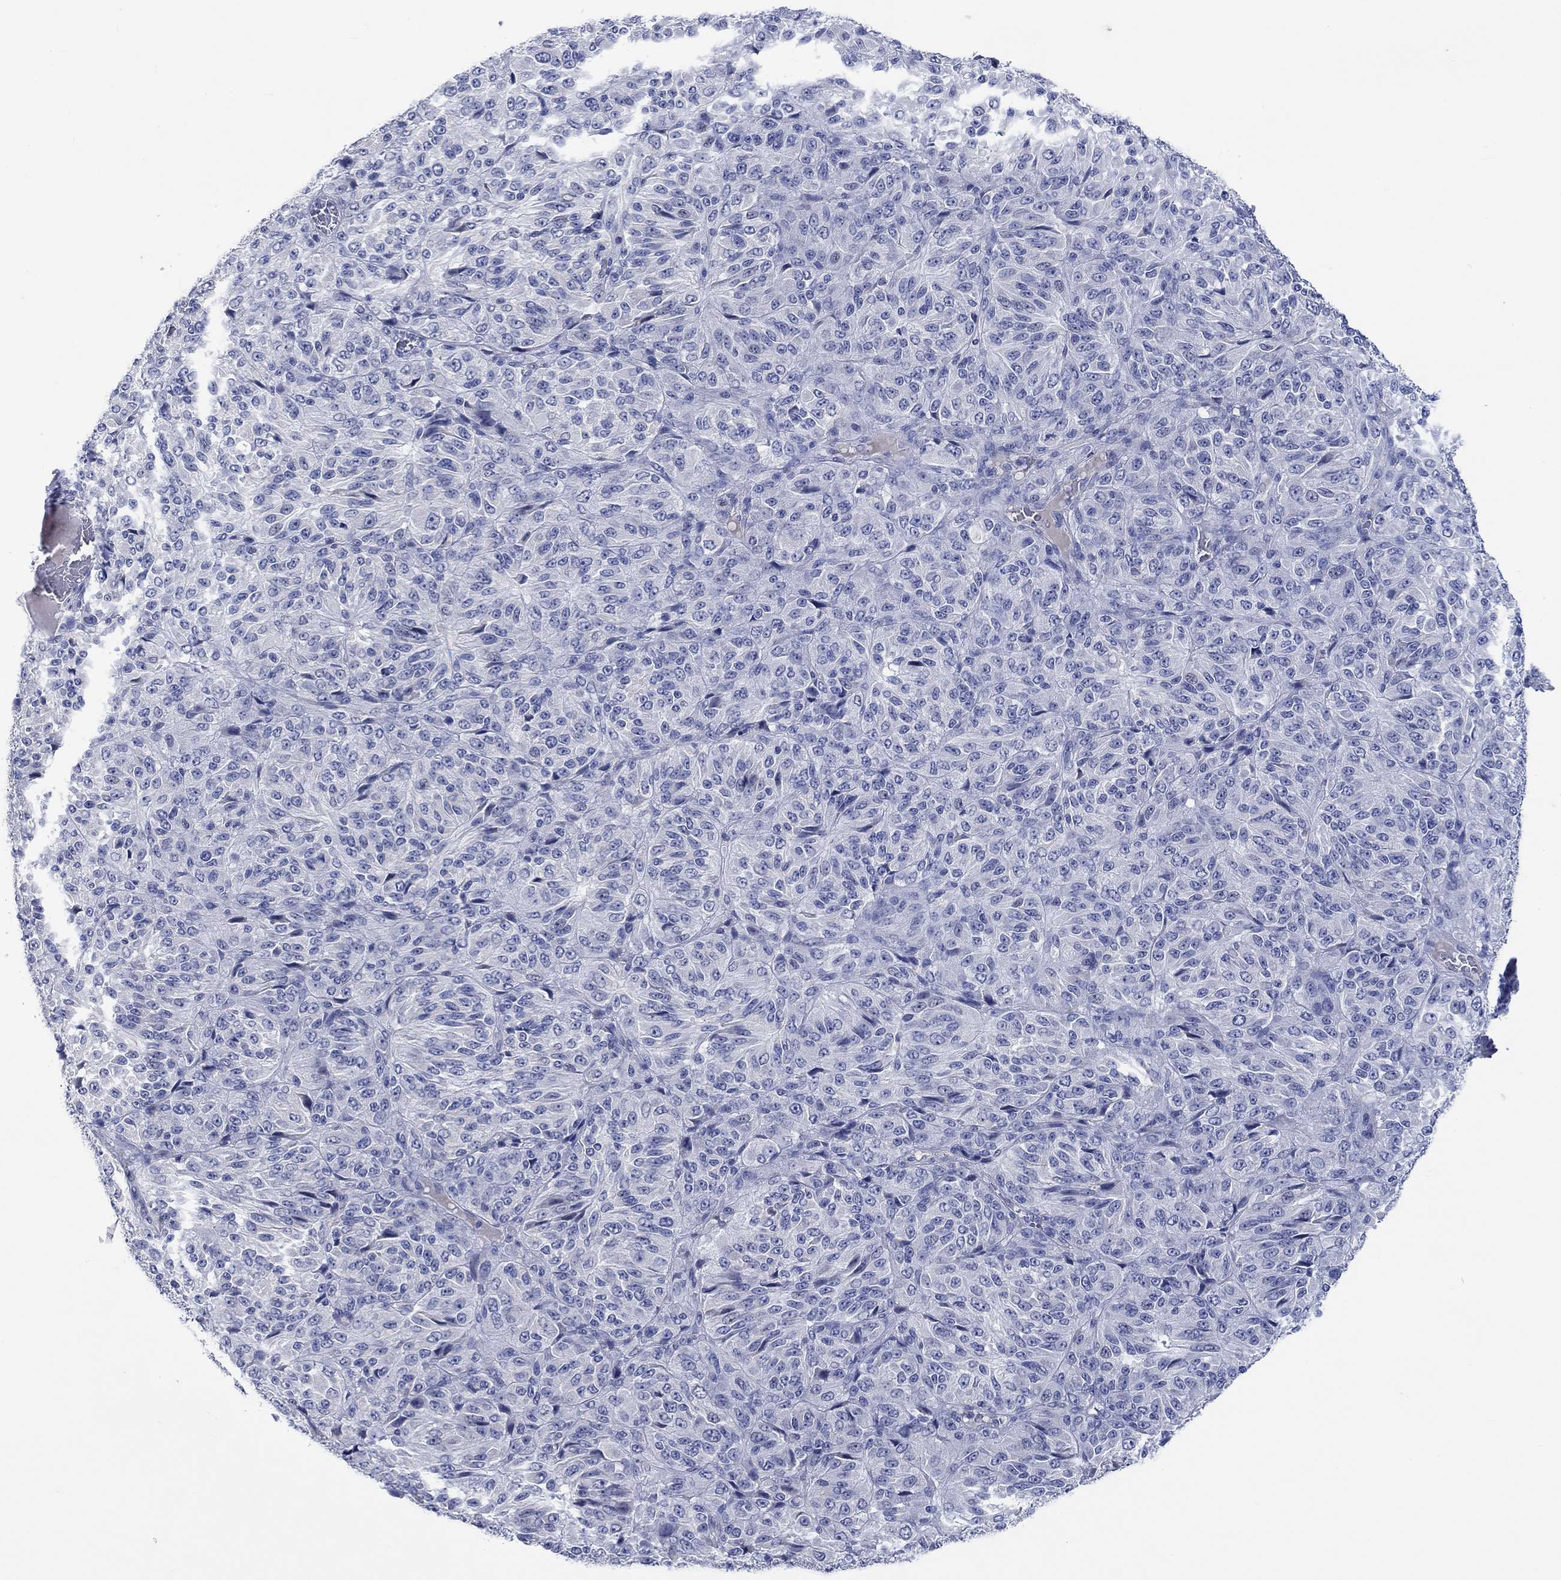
{"staining": {"intensity": "negative", "quantity": "none", "location": "none"}, "tissue": "melanoma", "cell_type": "Tumor cells", "image_type": "cancer", "snomed": [{"axis": "morphology", "description": "Malignant melanoma, Metastatic site"}, {"axis": "topography", "description": "Brain"}], "caption": "Immunohistochemistry micrograph of human melanoma stained for a protein (brown), which demonstrates no expression in tumor cells. (DAB immunohistochemistry visualized using brightfield microscopy, high magnification).", "gene": "DLK1", "patient": {"sex": "female", "age": 56}}